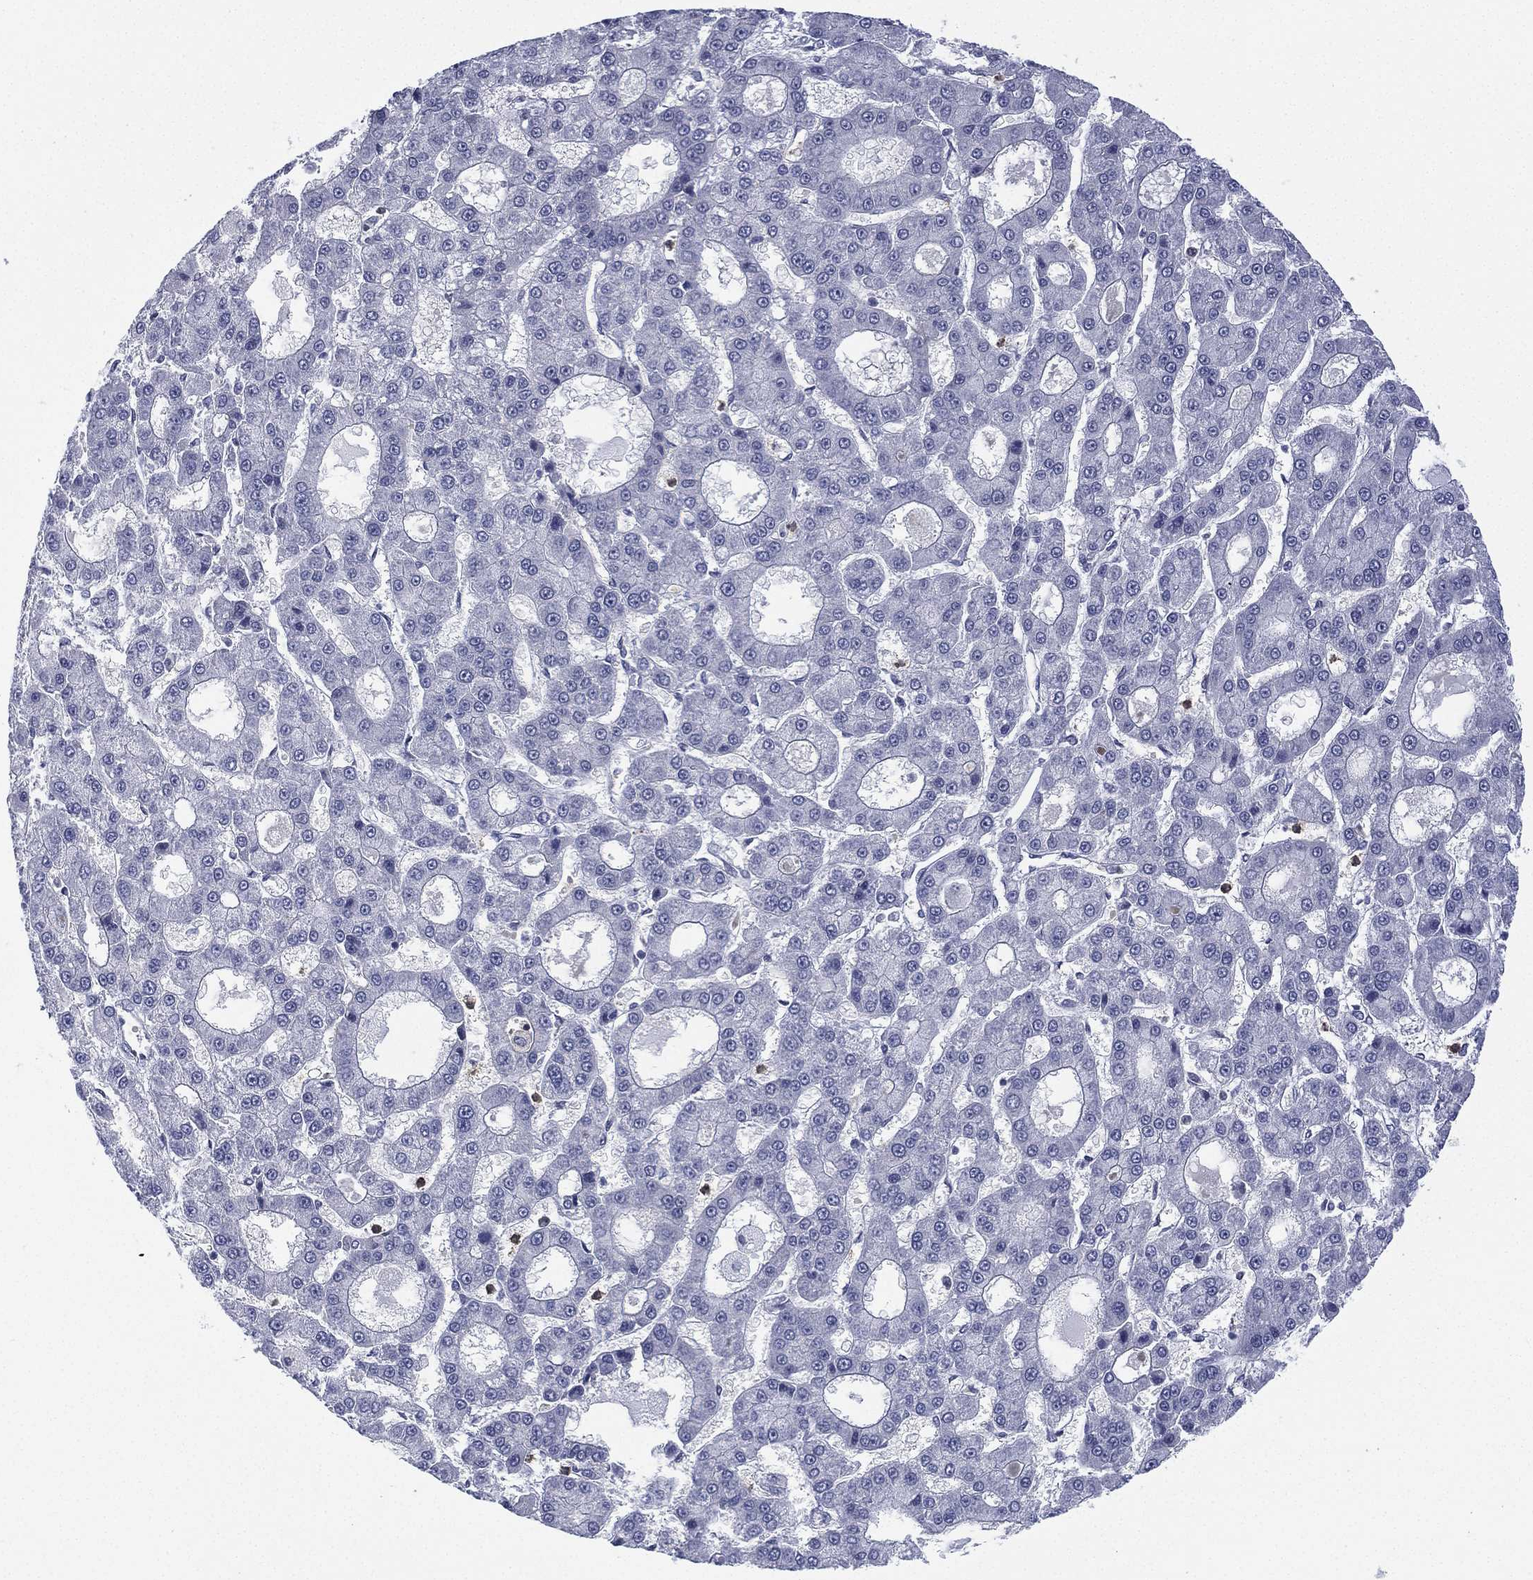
{"staining": {"intensity": "negative", "quantity": "none", "location": "none"}, "tissue": "liver cancer", "cell_type": "Tumor cells", "image_type": "cancer", "snomed": [{"axis": "morphology", "description": "Carcinoma, Hepatocellular, NOS"}, {"axis": "topography", "description": "Liver"}], "caption": "Immunohistochemistry (IHC) histopathology image of human liver hepatocellular carcinoma stained for a protein (brown), which demonstrates no expression in tumor cells.", "gene": "ZNF711", "patient": {"sex": "male", "age": 70}}